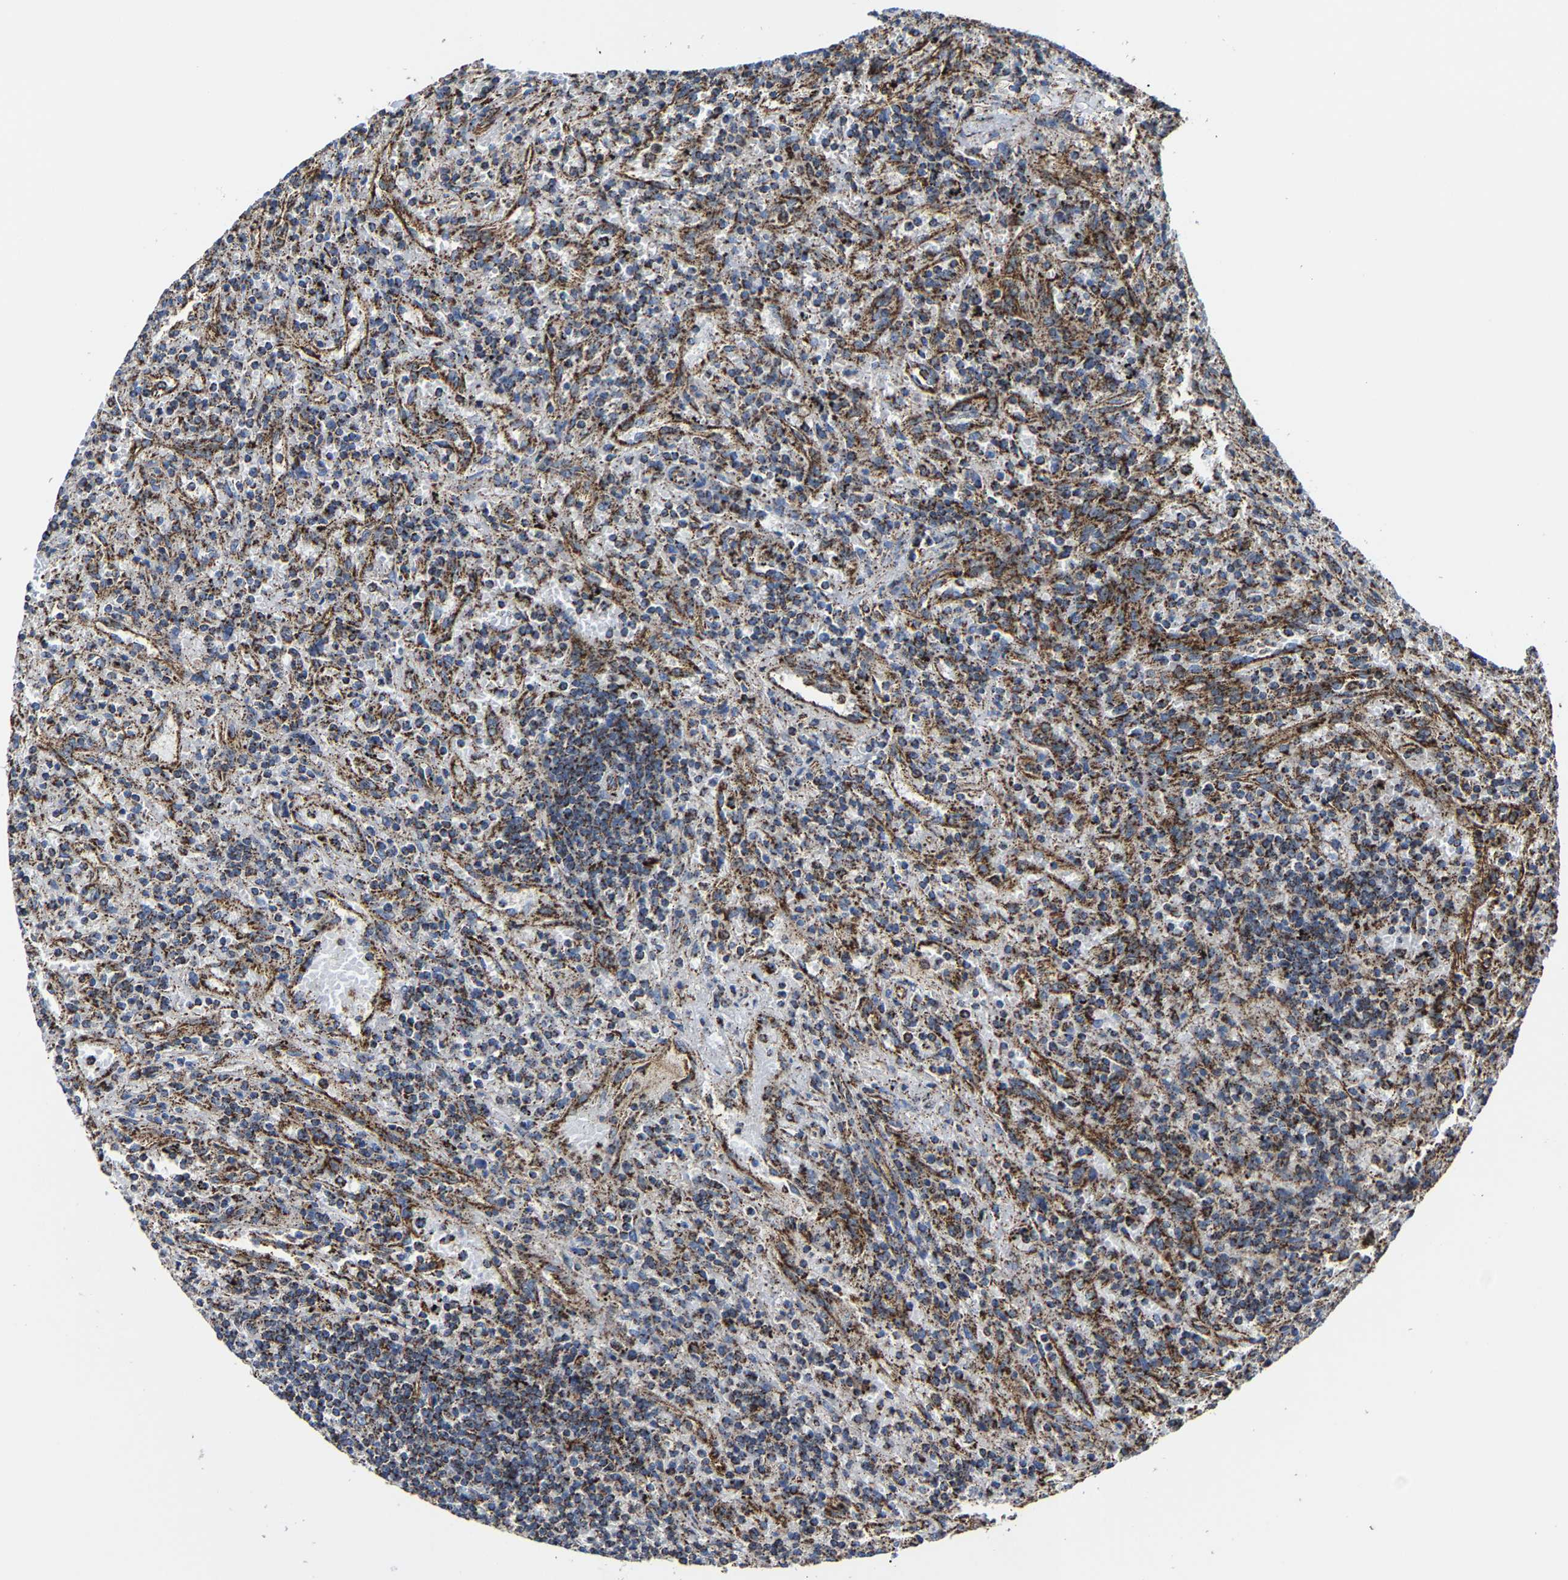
{"staining": {"intensity": "strong", "quantity": ">75%", "location": "cytoplasmic/membranous"}, "tissue": "lymphoma", "cell_type": "Tumor cells", "image_type": "cancer", "snomed": [{"axis": "morphology", "description": "Malignant lymphoma, non-Hodgkin's type, Low grade"}, {"axis": "topography", "description": "Spleen"}], "caption": "Tumor cells demonstrate high levels of strong cytoplasmic/membranous positivity in approximately >75% of cells in human lymphoma. Ihc stains the protein in brown and the nuclei are stained blue.", "gene": "NDUFV3", "patient": {"sex": "male", "age": 76}}